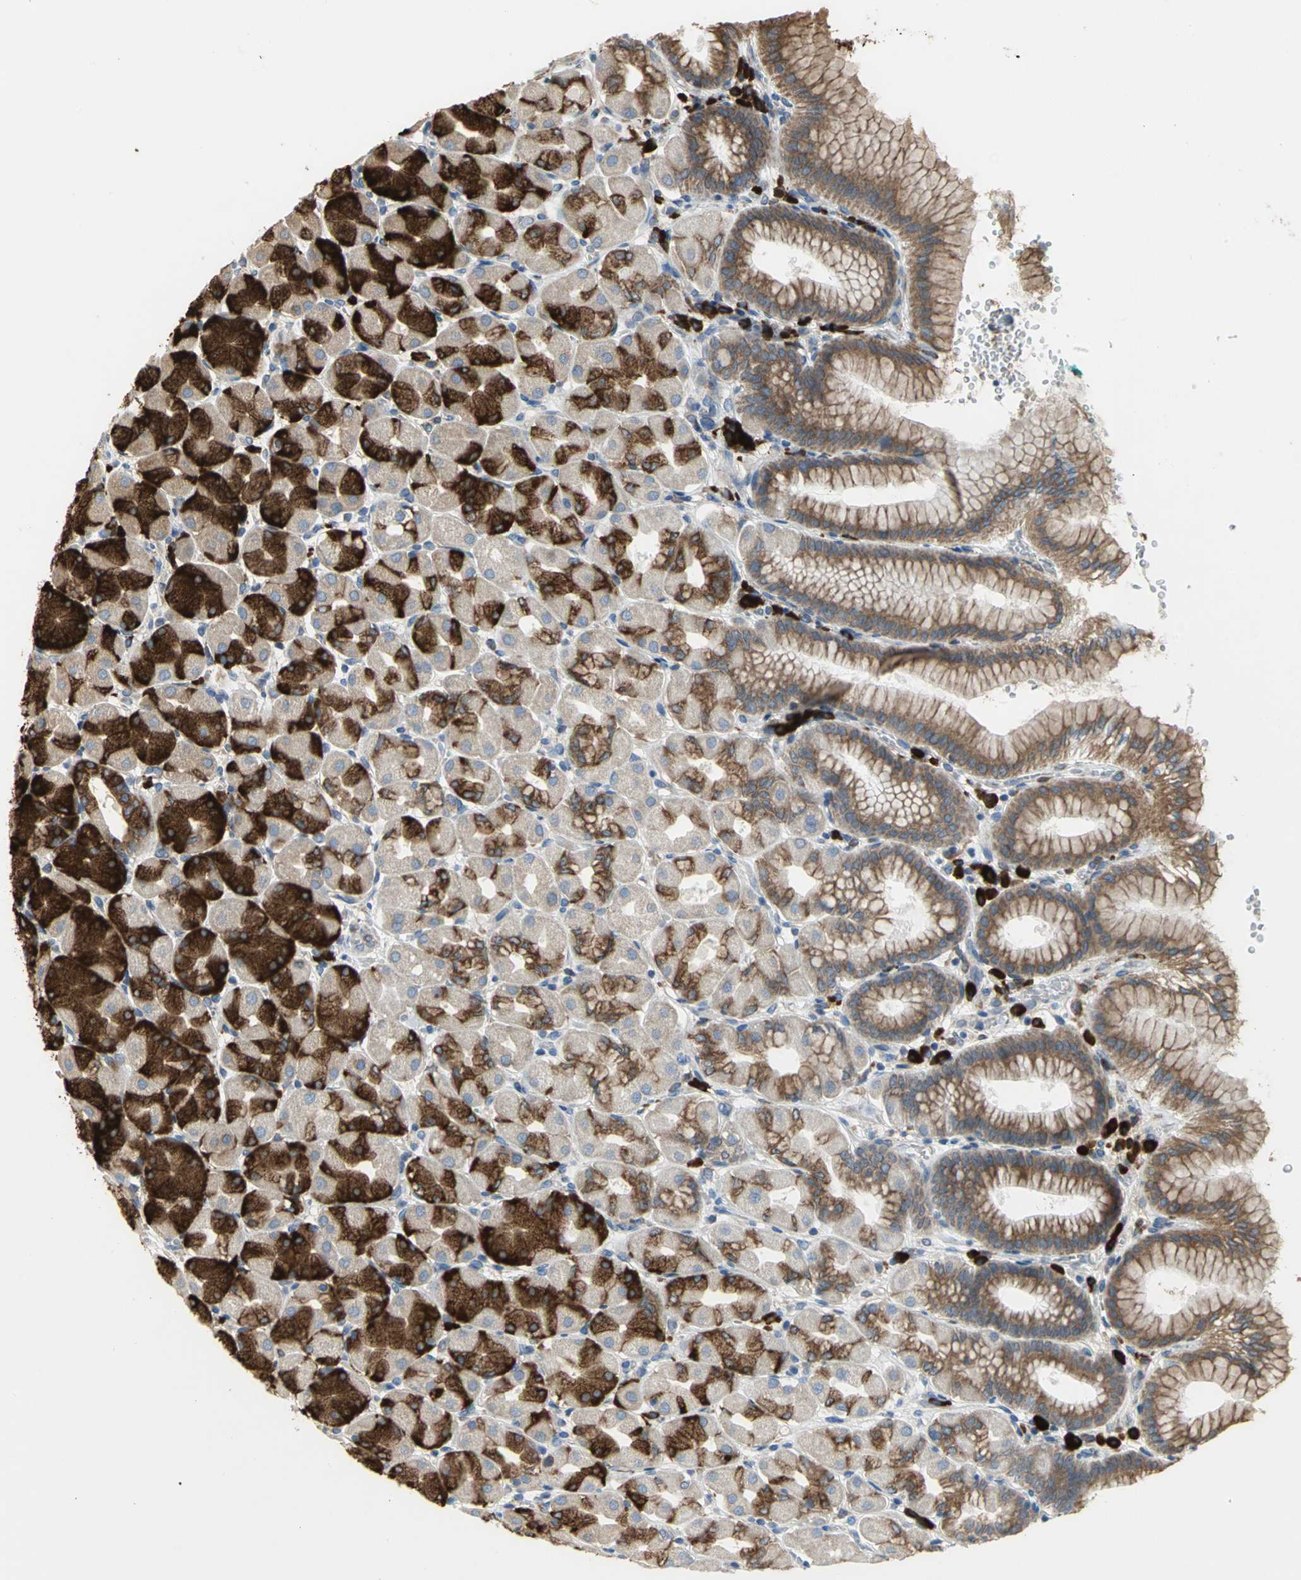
{"staining": {"intensity": "strong", "quantity": ">75%", "location": "cytoplasmic/membranous"}, "tissue": "stomach", "cell_type": "Glandular cells", "image_type": "normal", "snomed": [{"axis": "morphology", "description": "Normal tissue, NOS"}, {"axis": "topography", "description": "Stomach, upper"}], "caption": "An image showing strong cytoplasmic/membranous staining in about >75% of glandular cells in benign stomach, as visualized by brown immunohistochemical staining.", "gene": "SDF2L1", "patient": {"sex": "female", "age": 56}}